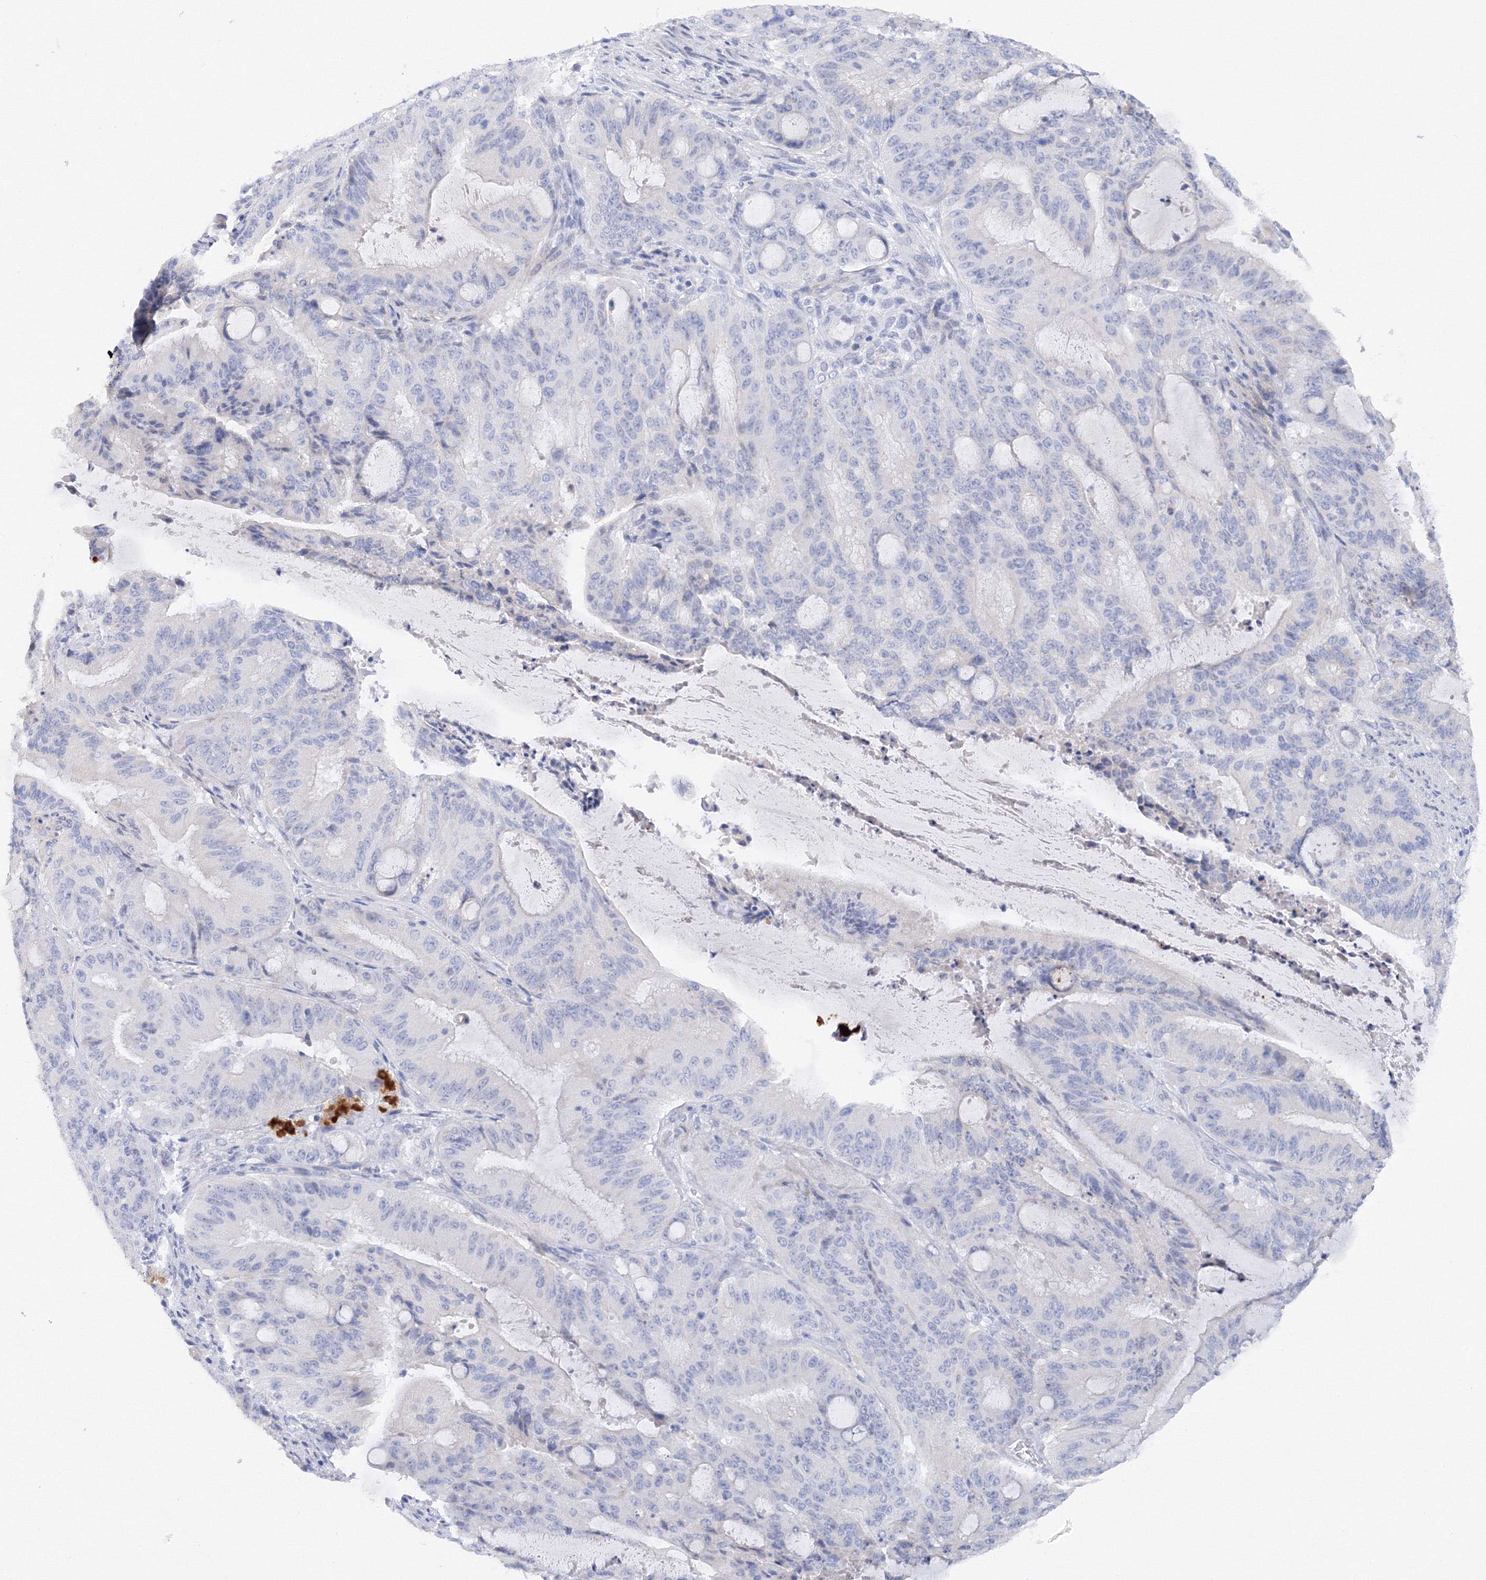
{"staining": {"intensity": "negative", "quantity": "none", "location": "none"}, "tissue": "liver cancer", "cell_type": "Tumor cells", "image_type": "cancer", "snomed": [{"axis": "morphology", "description": "Normal tissue, NOS"}, {"axis": "morphology", "description": "Cholangiocarcinoma"}, {"axis": "topography", "description": "Liver"}, {"axis": "topography", "description": "Peripheral nerve tissue"}], "caption": "An immunohistochemistry micrograph of cholangiocarcinoma (liver) is shown. There is no staining in tumor cells of cholangiocarcinoma (liver).", "gene": "TAMM41", "patient": {"sex": "female", "age": 73}}